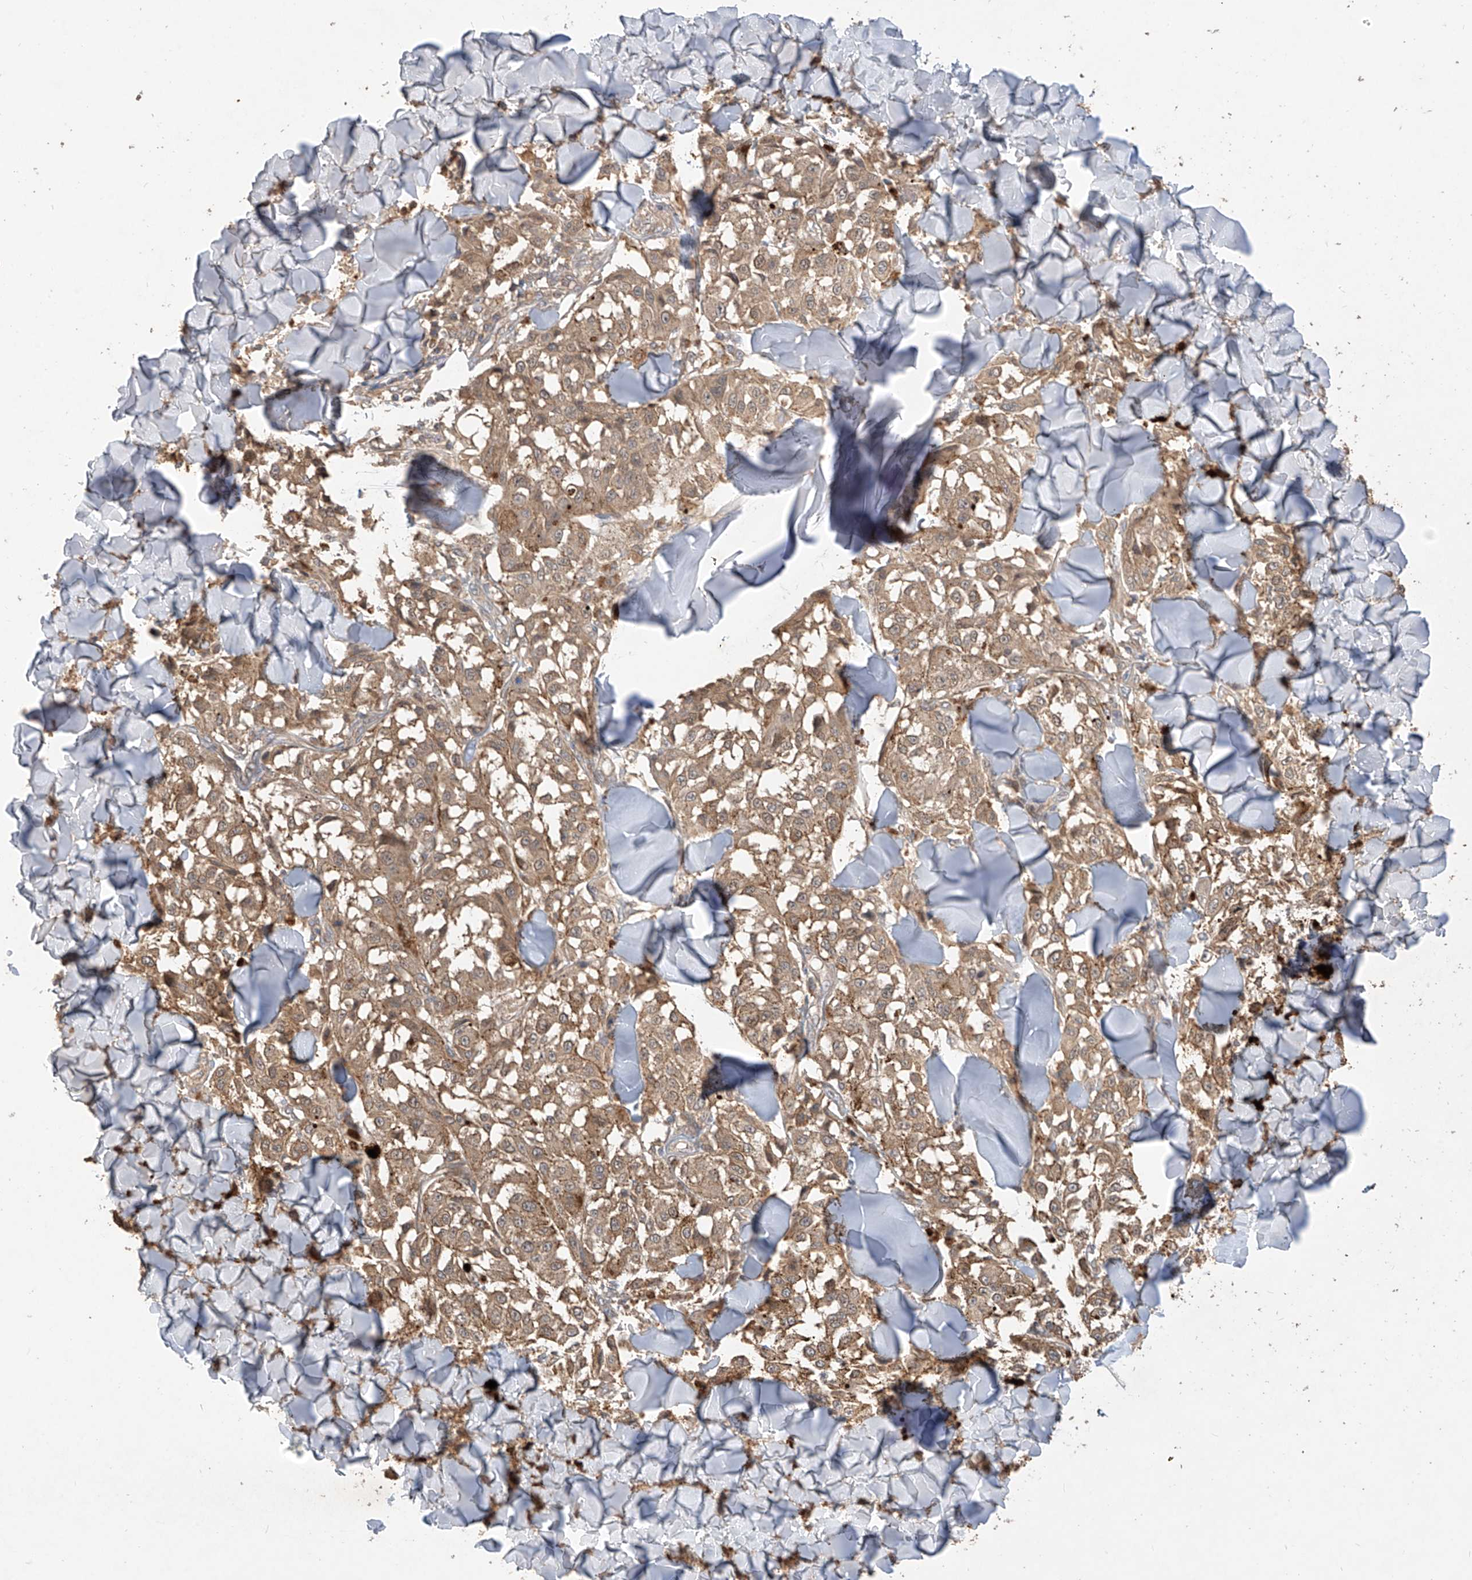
{"staining": {"intensity": "moderate", "quantity": ">75%", "location": "cytoplasmic/membranous"}, "tissue": "melanoma", "cell_type": "Tumor cells", "image_type": "cancer", "snomed": [{"axis": "morphology", "description": "Malignant melanoma, NOS"}, {"axis": "topography", "description": "Skin"}], "caption": "Moderate cytoplasmic/membranous protein positivity is seen in approximately >75% of tumor cells in malignant melanoma.", "gene": "CACNA2D4", "patient": {"sex": "female", "age": 64}}